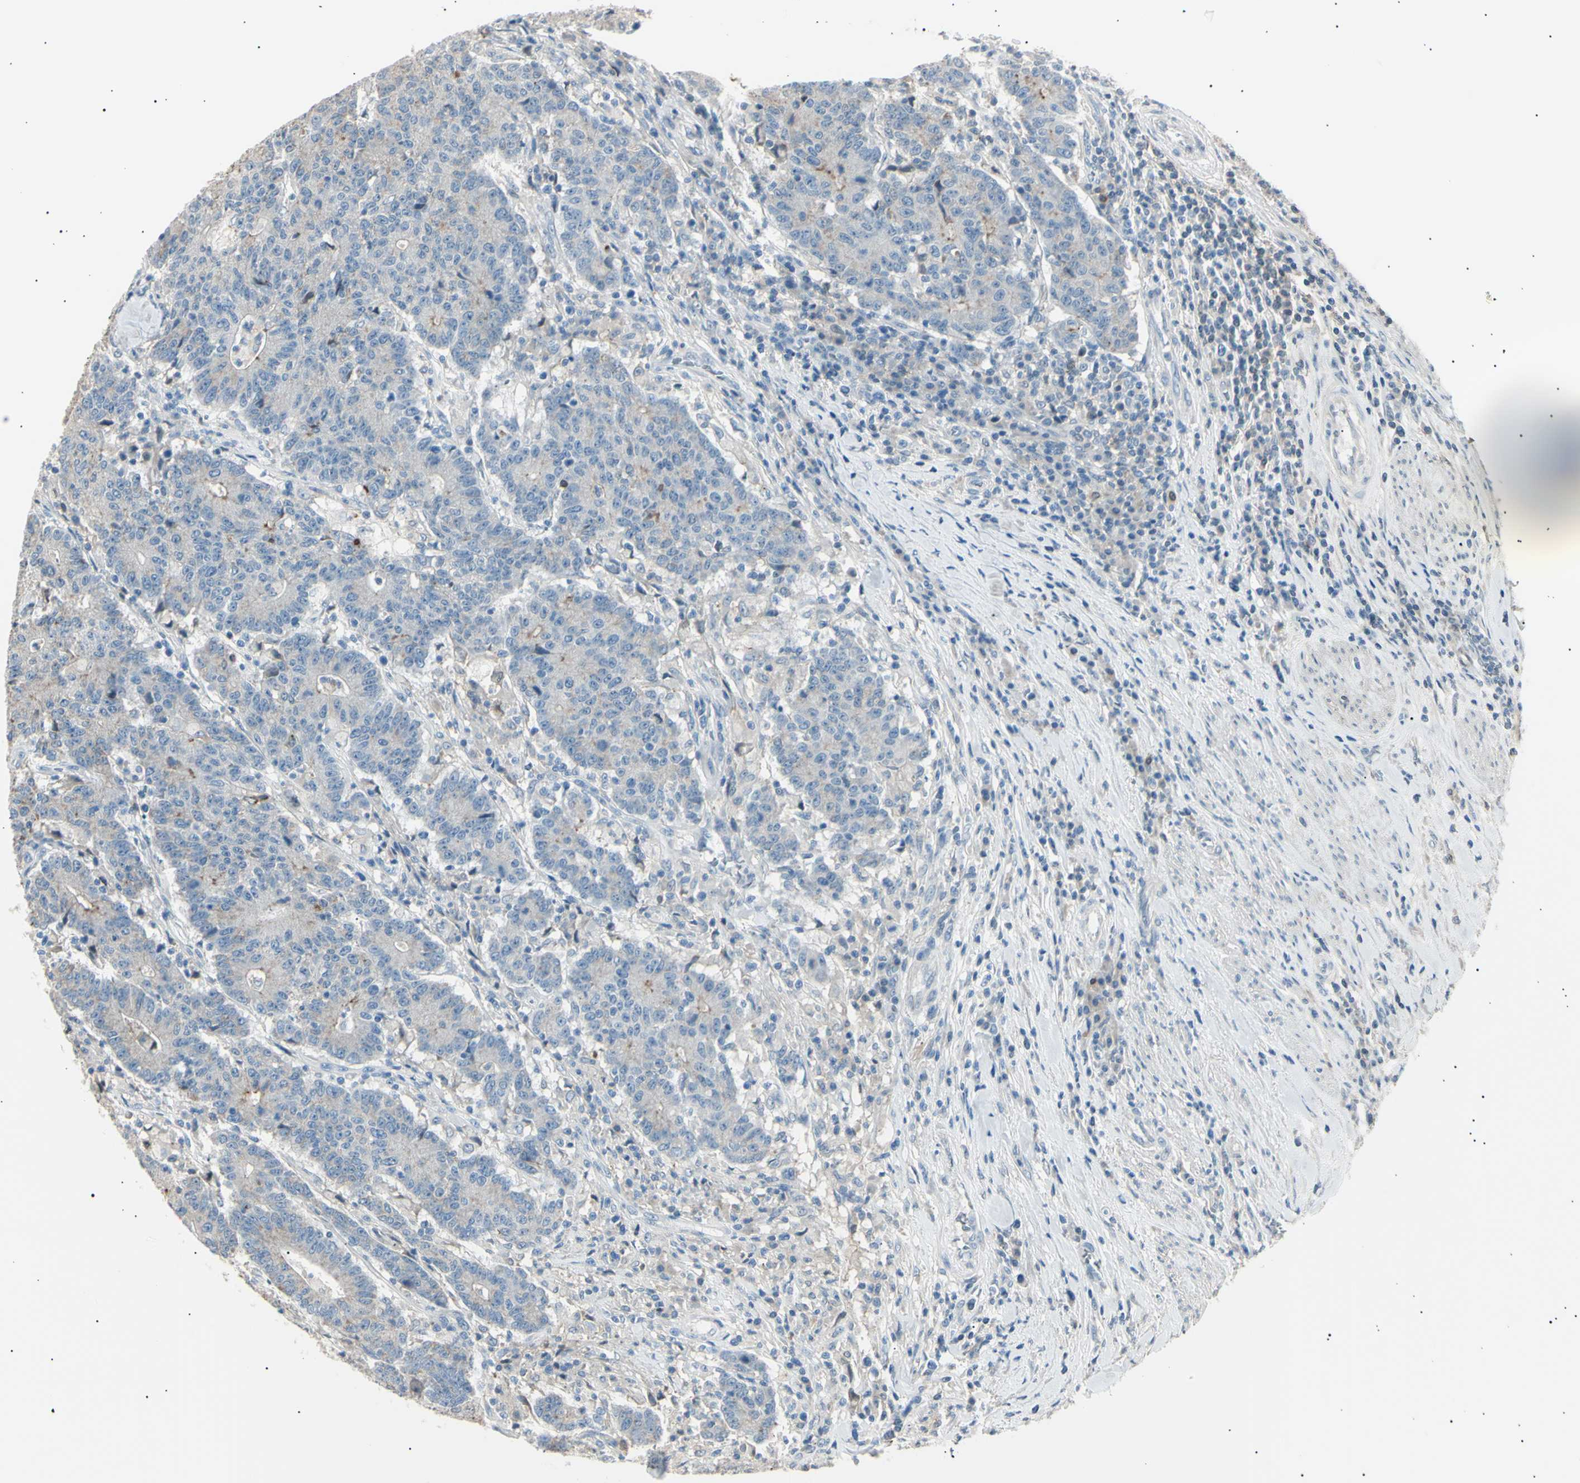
{"staining": {"intensity": "weak", "quantity": "<25%", "location": "cytoplasmic/membranous"}, "tissue": "colorectal cancer", "cell_type": "Tumor cells", "image_type": "cancer", "snomed": [{"axis": "morphology", "description": "Normal tissue, NOS"}, {"axis": "morphology", "description": "Adenocarcinoma, NOS"}, {"axis": "topography", "description": "Colon"}], "caption": "The histopathology image shows no staining of tumor cells in colorectal adenocarcinoma.", "gene": "LHPP", "patient": {"sex": "female", "age": 75}}